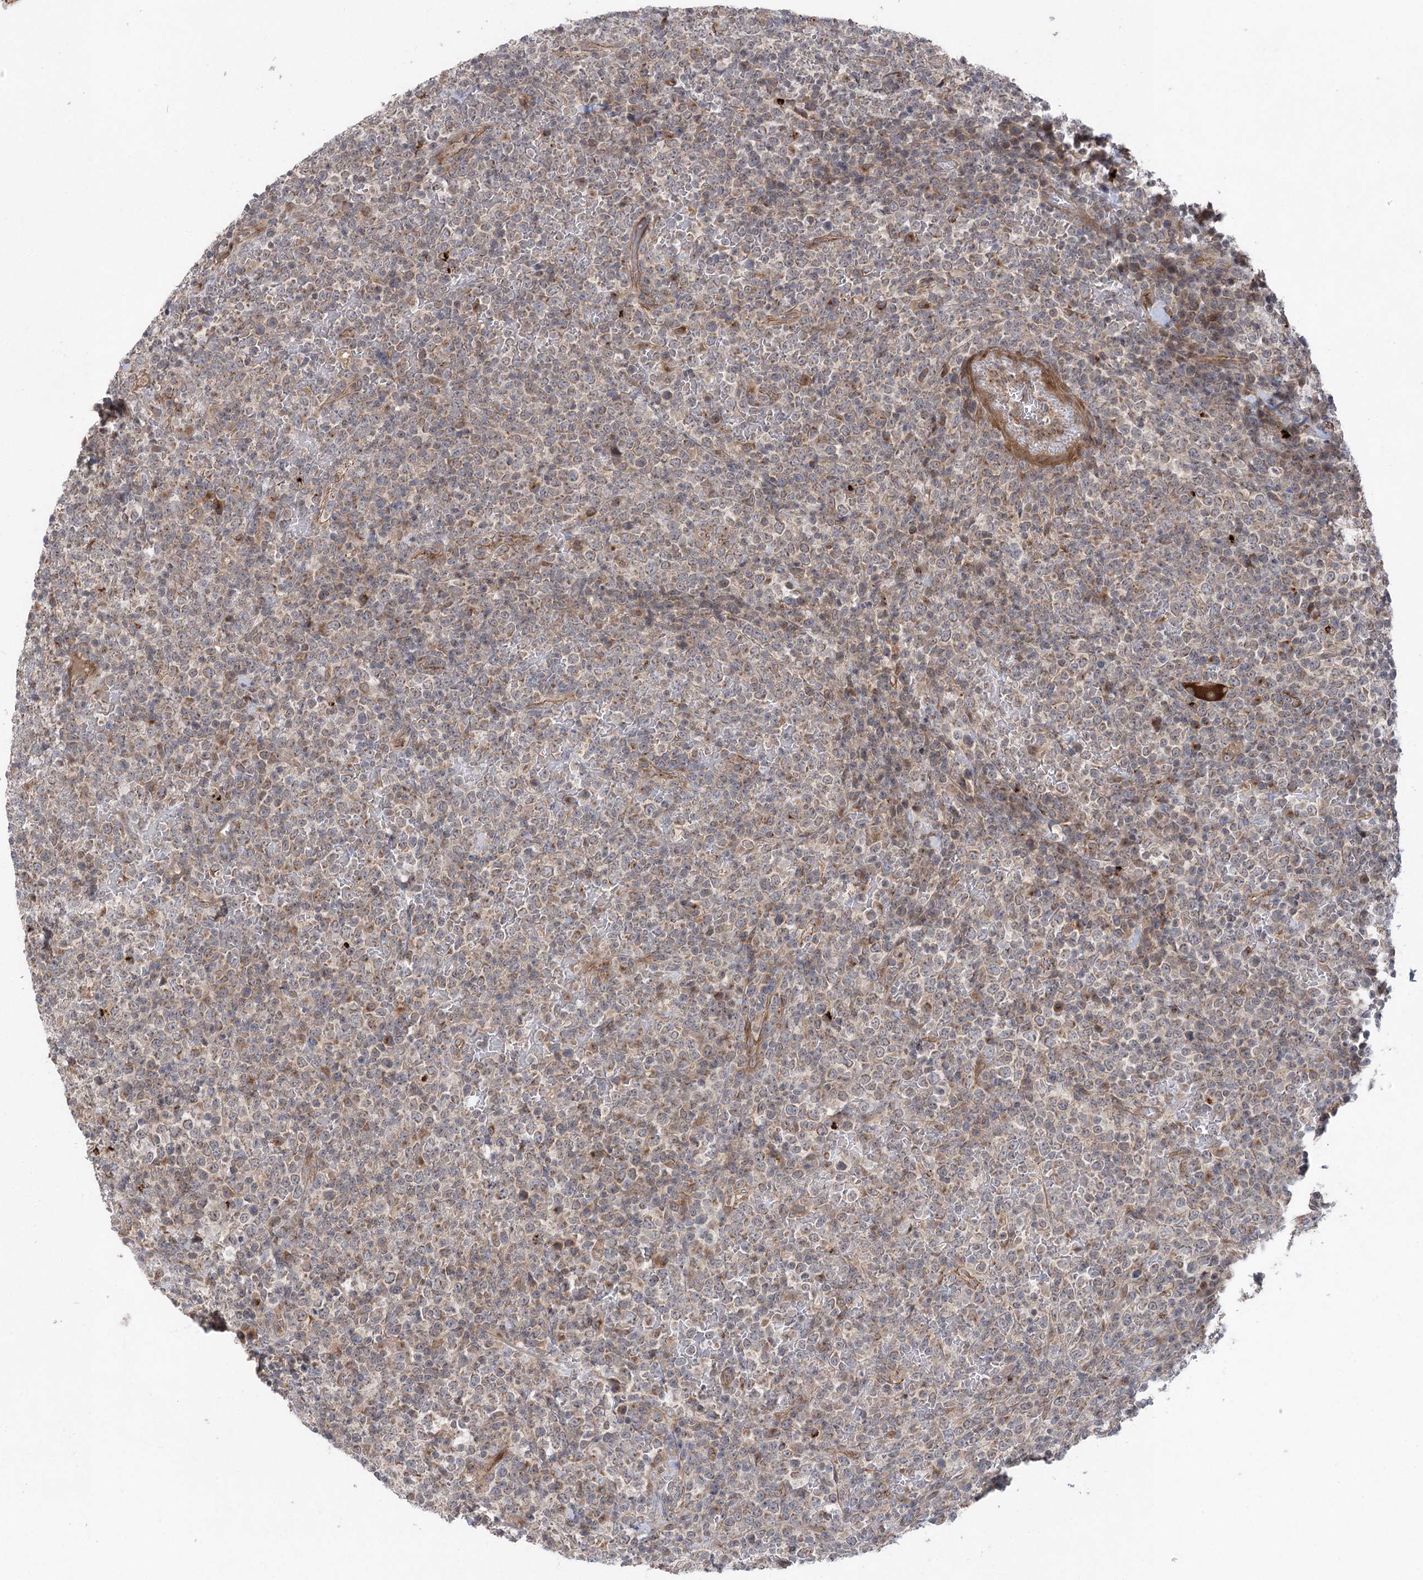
{"staining": {"intensity": "moderate", "quantity": "25%-75%", "location": "cytoplasmic/membranous"}, "tissue": "lymphoma", "cell_type": "Tumor cells", "image_type": "cancer", "snomed": [{"axis": "morphology", "description": "Malignant lymphoma, non-Hodgkin's type, High grade"}, {"axis": "topography", "description": "Colon"}], "caption": "A histopathology image of human malignant lymphoma, non-Hodgkin's type (high-grade) stained for a protein demonstrates moderate cytoplasmic/membranous brown staining in tumor cells. Using DAB (brown) and hematoxylin (blue) stains, captured at high magnification using brightfield microscopy.", "gene": "METTL24", "patient": {"sex": "female", "age": 53}}